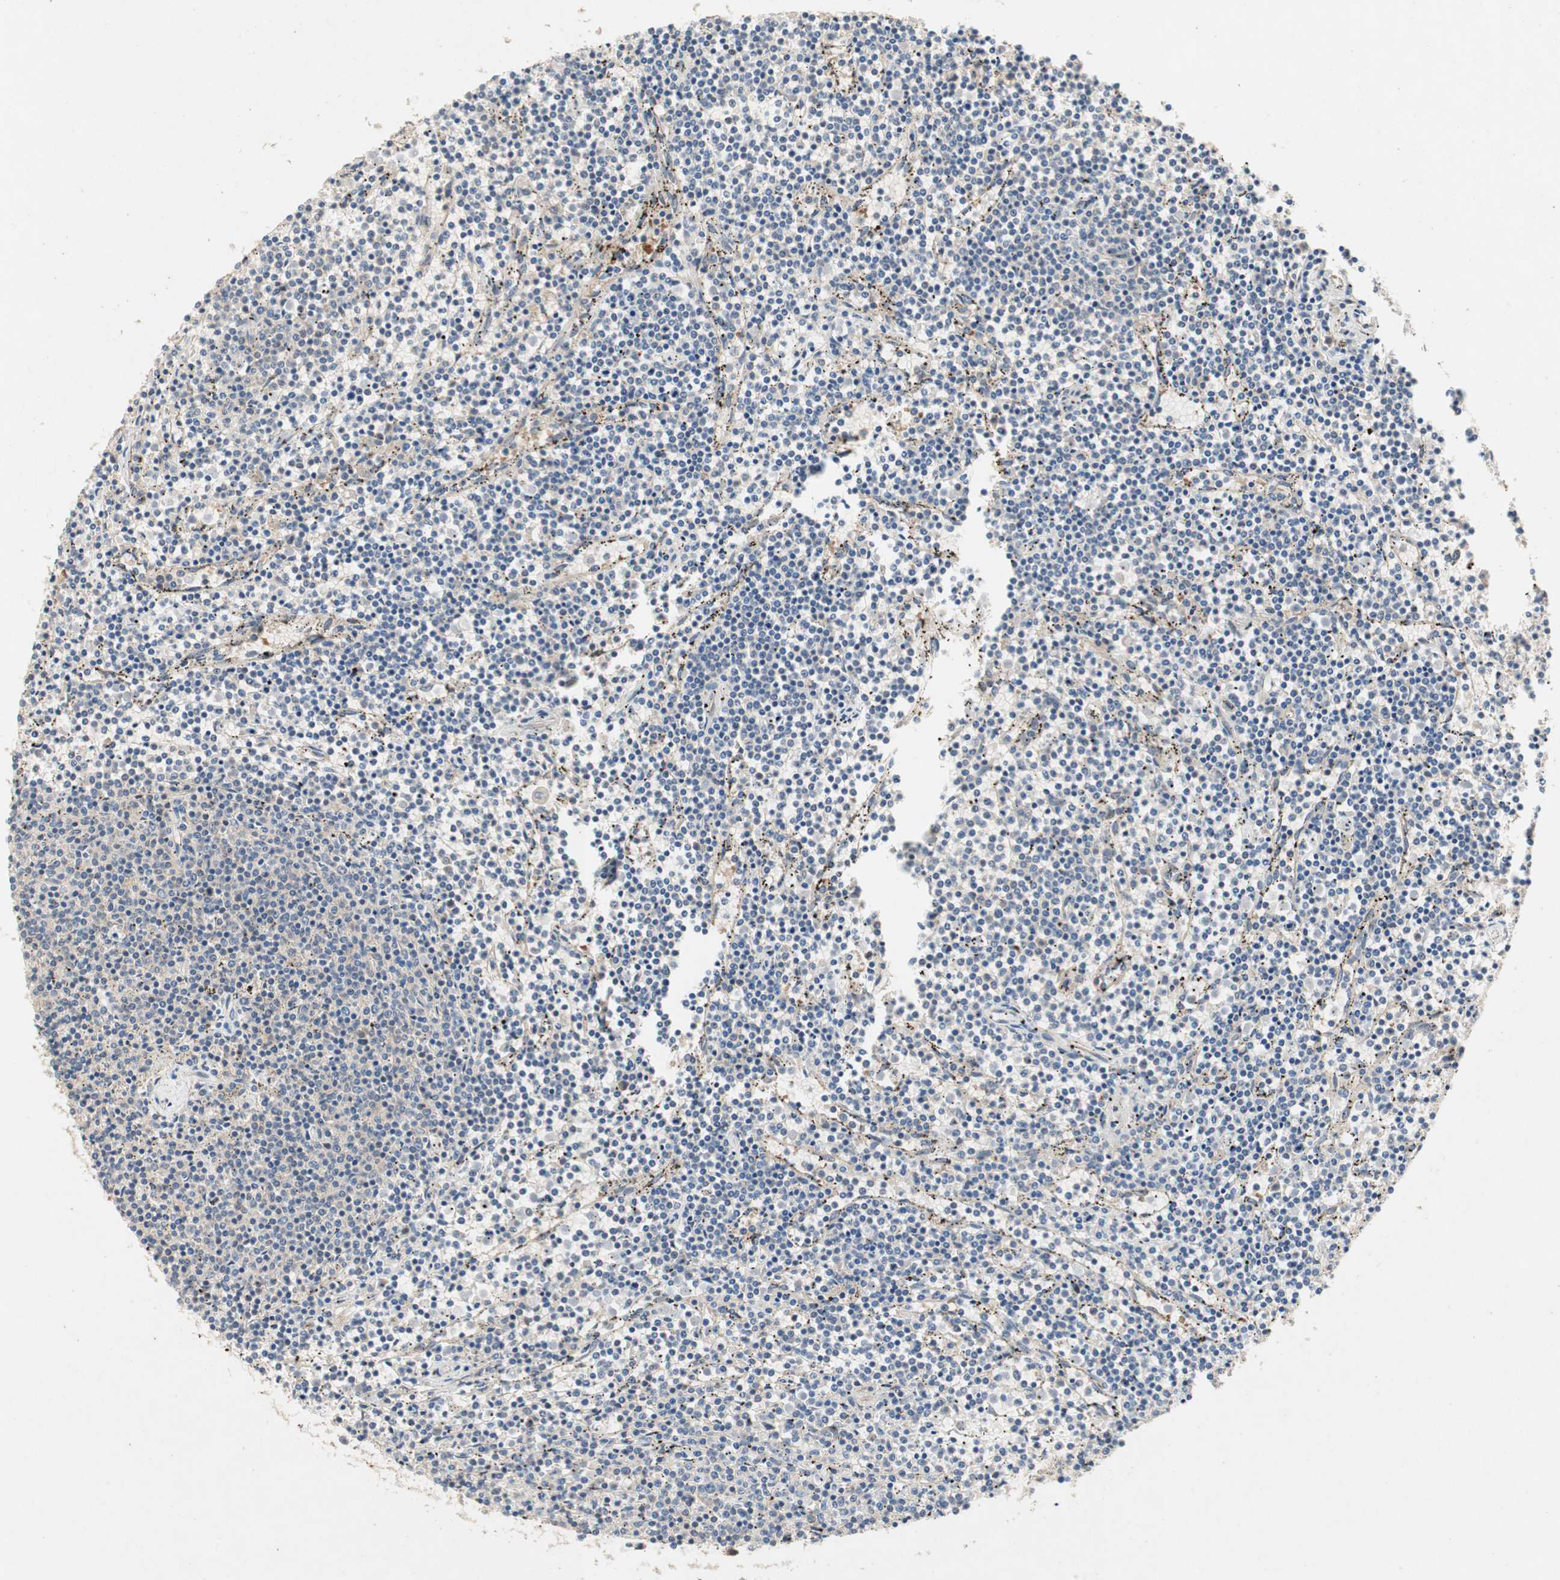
{"staining": {"intensity": "negative", "quantity": "none", "location": "none"}, "tissue": "lymphoma", "cell_type": "Tumor cells", "image_type": "cancer", "snomed": [{"axis": "morphology", "description": "Malignant lymphoma, non-Hodgkin's type, Low grade"}, {"axis": "topography", "description": "Spleen"}], "caption": "A high-resolution image shows immunohistochemistry (IHC) staining of malignant lymphoma, non-Hodgkin's type (low-grade), which demonstrates no significant expression in tumor cells.", "gene": "NCLN", "patient": {"sex": "female", "age": 50}}